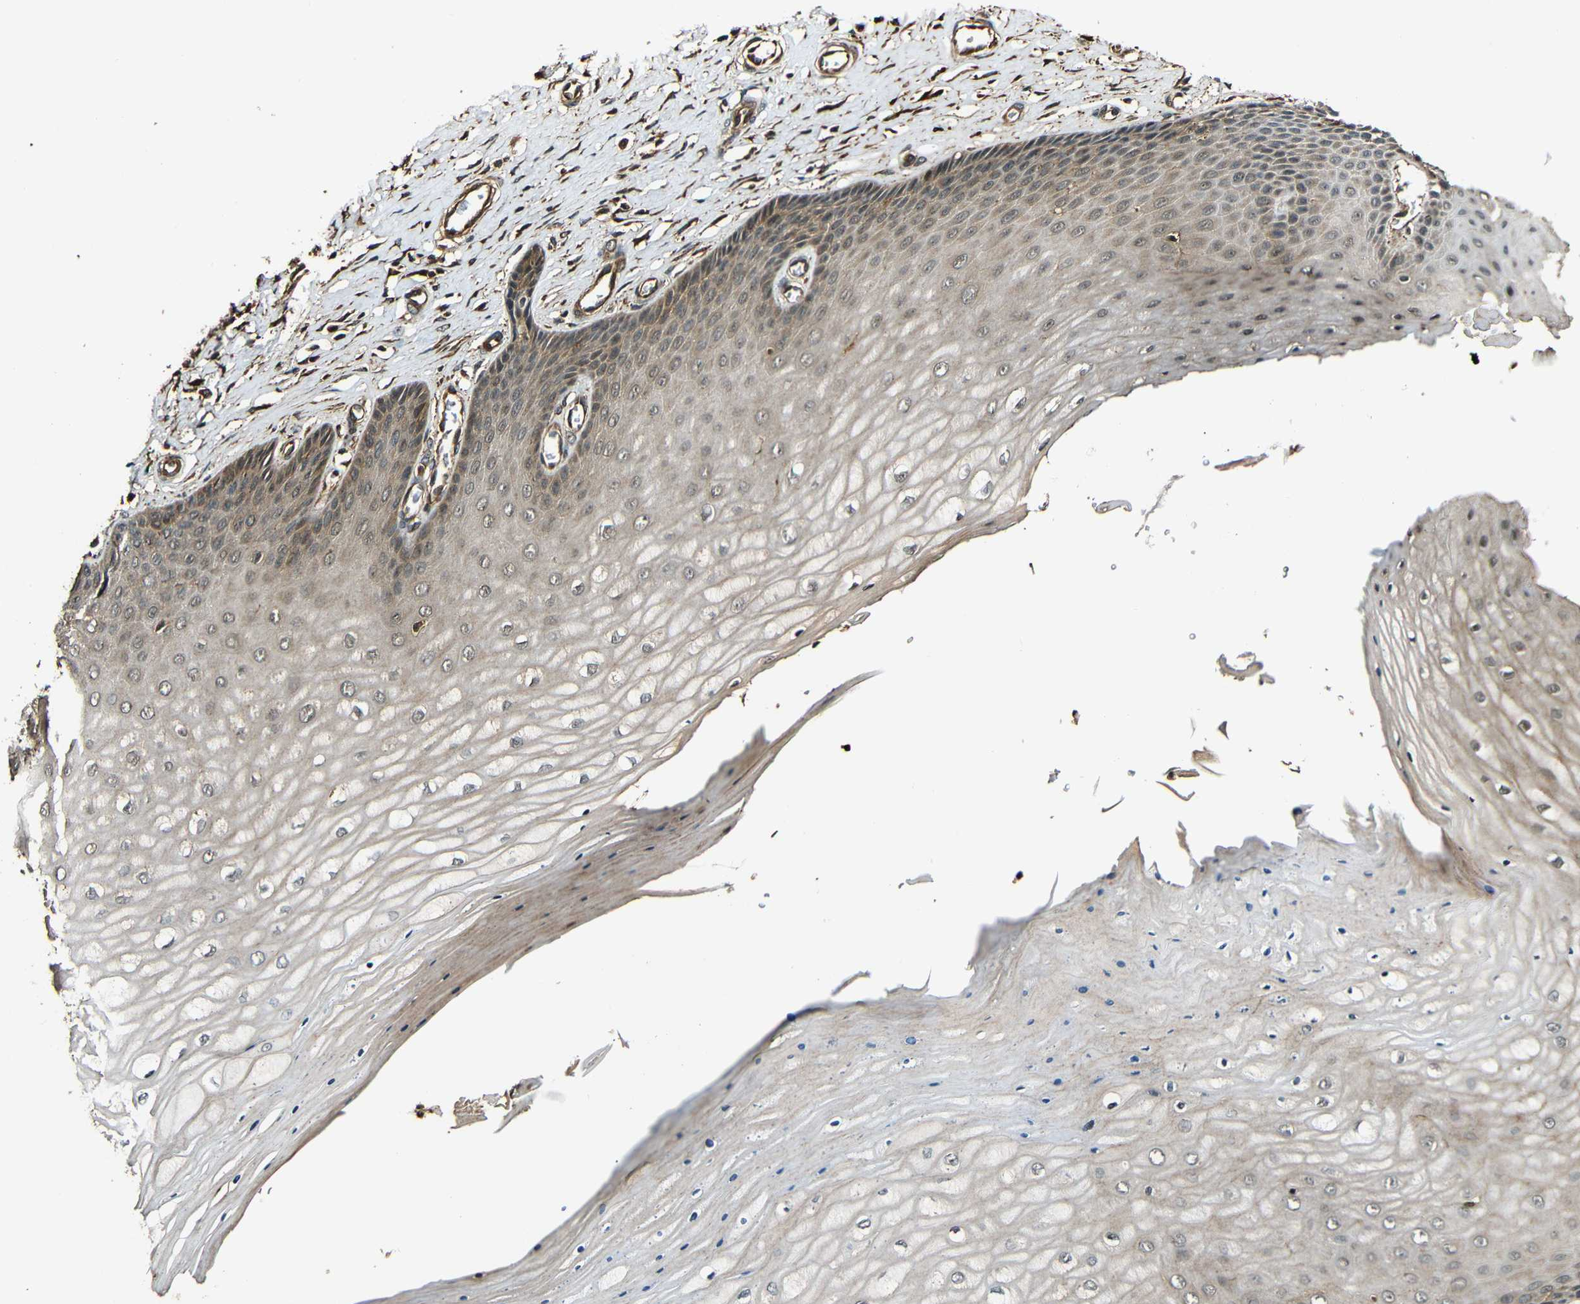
{"staining": {"intensity": "moderate", "quantity": ">75%", "location": "cytoplasmic/membranous"}, "tissue": "cervix", "cell_type": "Glandular cells", "image_type": "normal", "snomed": [{"axis": "morphology", "description": "Normal tissue, NOS"}, {"axis": "topography", "description": "Cervix"}], "caption": "IHC of unremarkable cervix exhibits medium levels of moderate cytoplasmic/membranous positivity in about >75% of glandular cells. Nuclei are stained in blue.", "gene": "CASP8", "patient": {"sex": "female", "age": 55}}